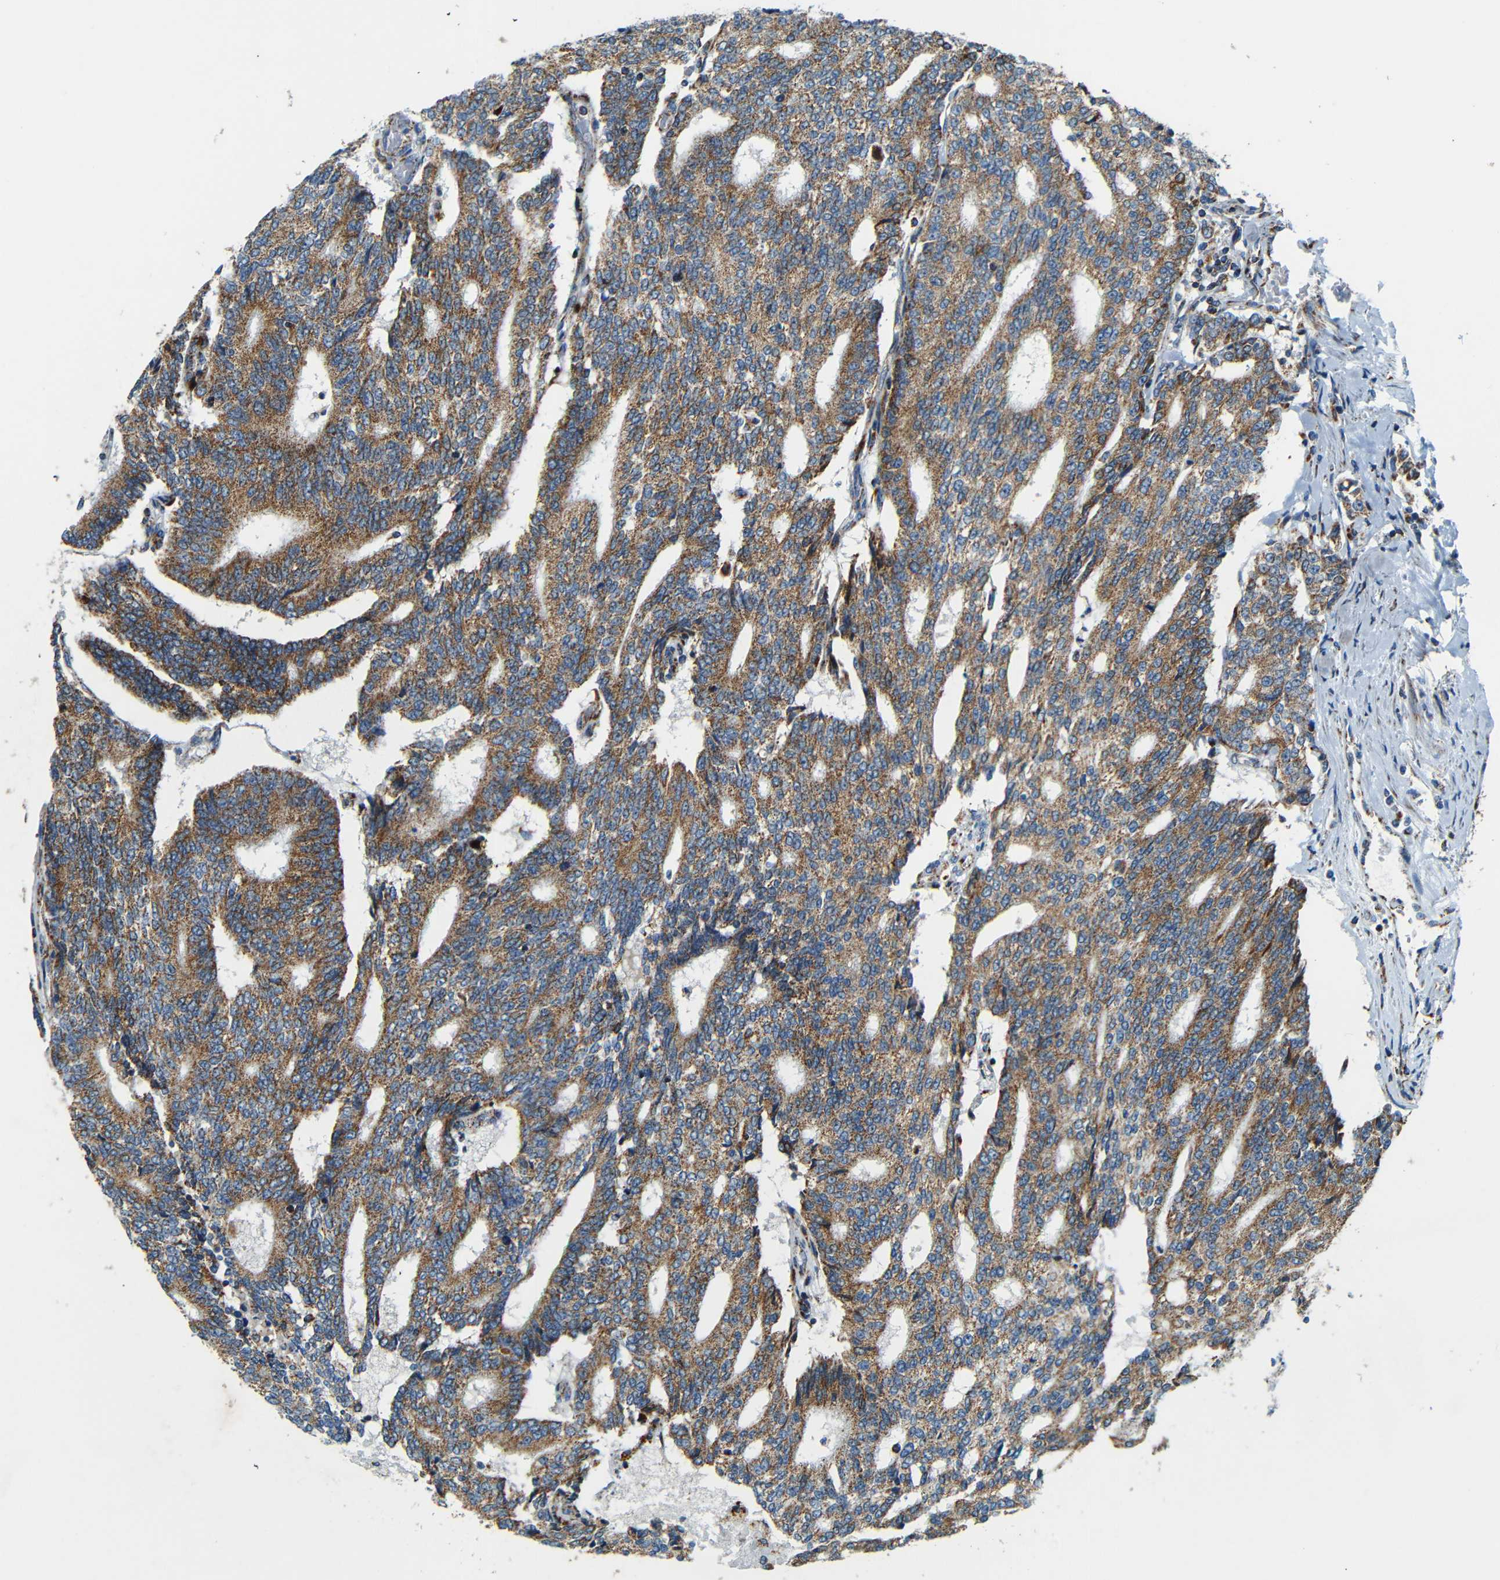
{"staining": {"intensity": "strong", "quantity": ">75%", "location": "cytoplasmic/membranous"}, "tissue": "prostate cancer", "cell_type": "Tumor cells", "image_type": "cancer", "snomed": [{"axis": "morphology", "description": "Normal tissue, NOS"}, {"axis": "morphology", "description": "Adenocarcinoma, High grade"}, {"axis": "topography", "description": "Prostate"}, {"axis": "topography", "description": "Seminal veicle"}], "caption": "About >75% of tumor cells in adenocarcinoma (high-grade) (prostate) exhibit strong cytoplasmic/membranous protein positivity as visualized by brown immunohistochemical staining.", "gene": "WSCD2", "patient": {"sex": "male", "age": 55}}